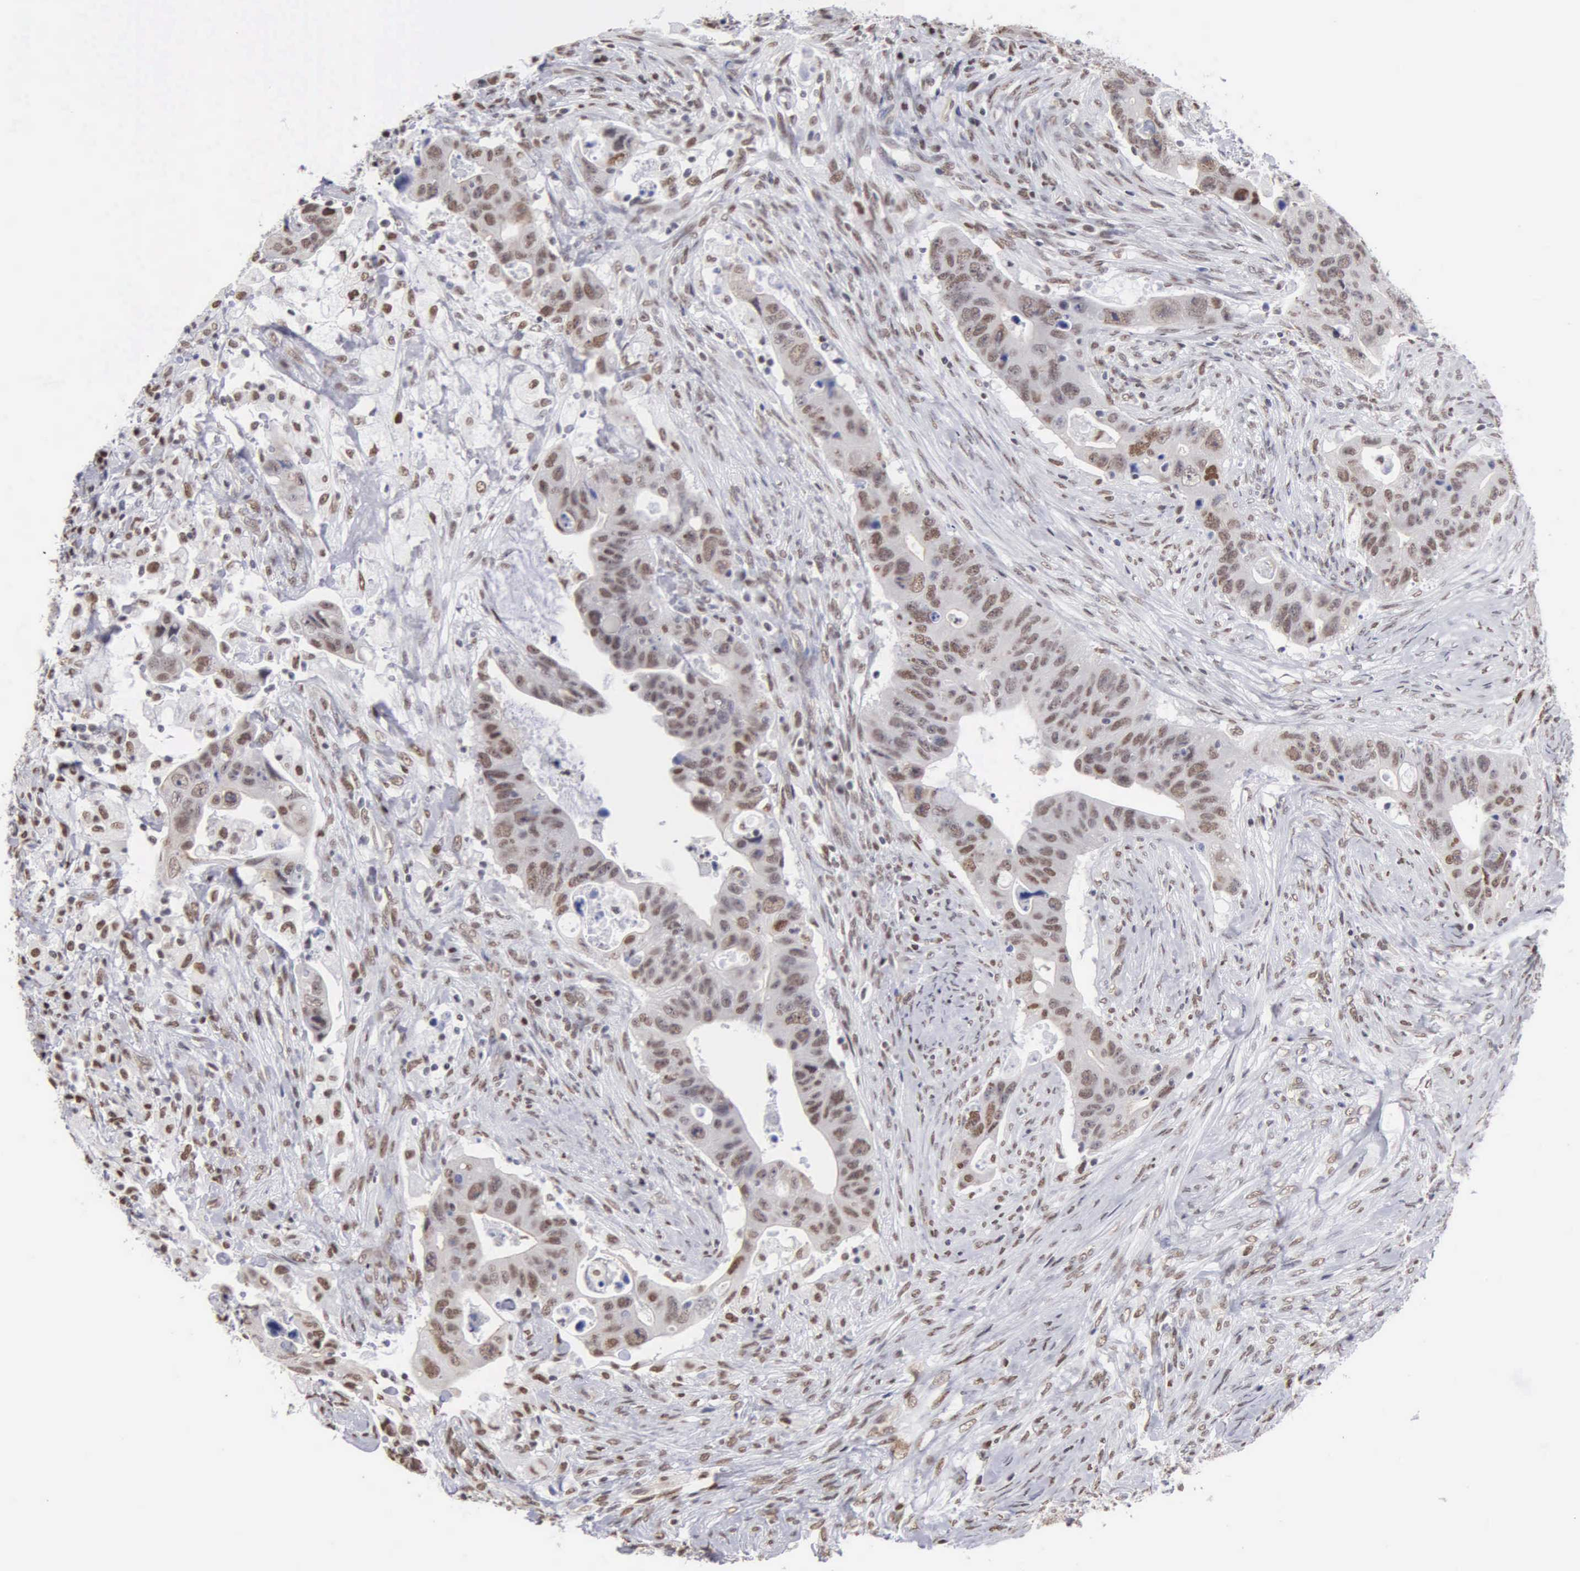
{"staining": {"intensity": "moderate", "quantity": ">75%", "location": "nuclear"}, "tissue": "colorectal cancer", "cell_type": "Tumor cells", "image_type": "cancer", "snomed": [{"axis": "morphology", "description": "Adenocarcinoma, NOS"}, {"axis": "topography", "description": "Rectum"}], "caption": "IHC staining of colorectal adenocarcinoma, which displays medium levels of moderate nuclear positivity in approximately >75% of tumor cells indicating moderate nuclear protein staining. The staining was performed using DAB (brown) for protein detection and nuclei were counterstained in hematoxylin (blue).", "gene": "CCNG1", "patient": {"sex": "female", "age": 71}}